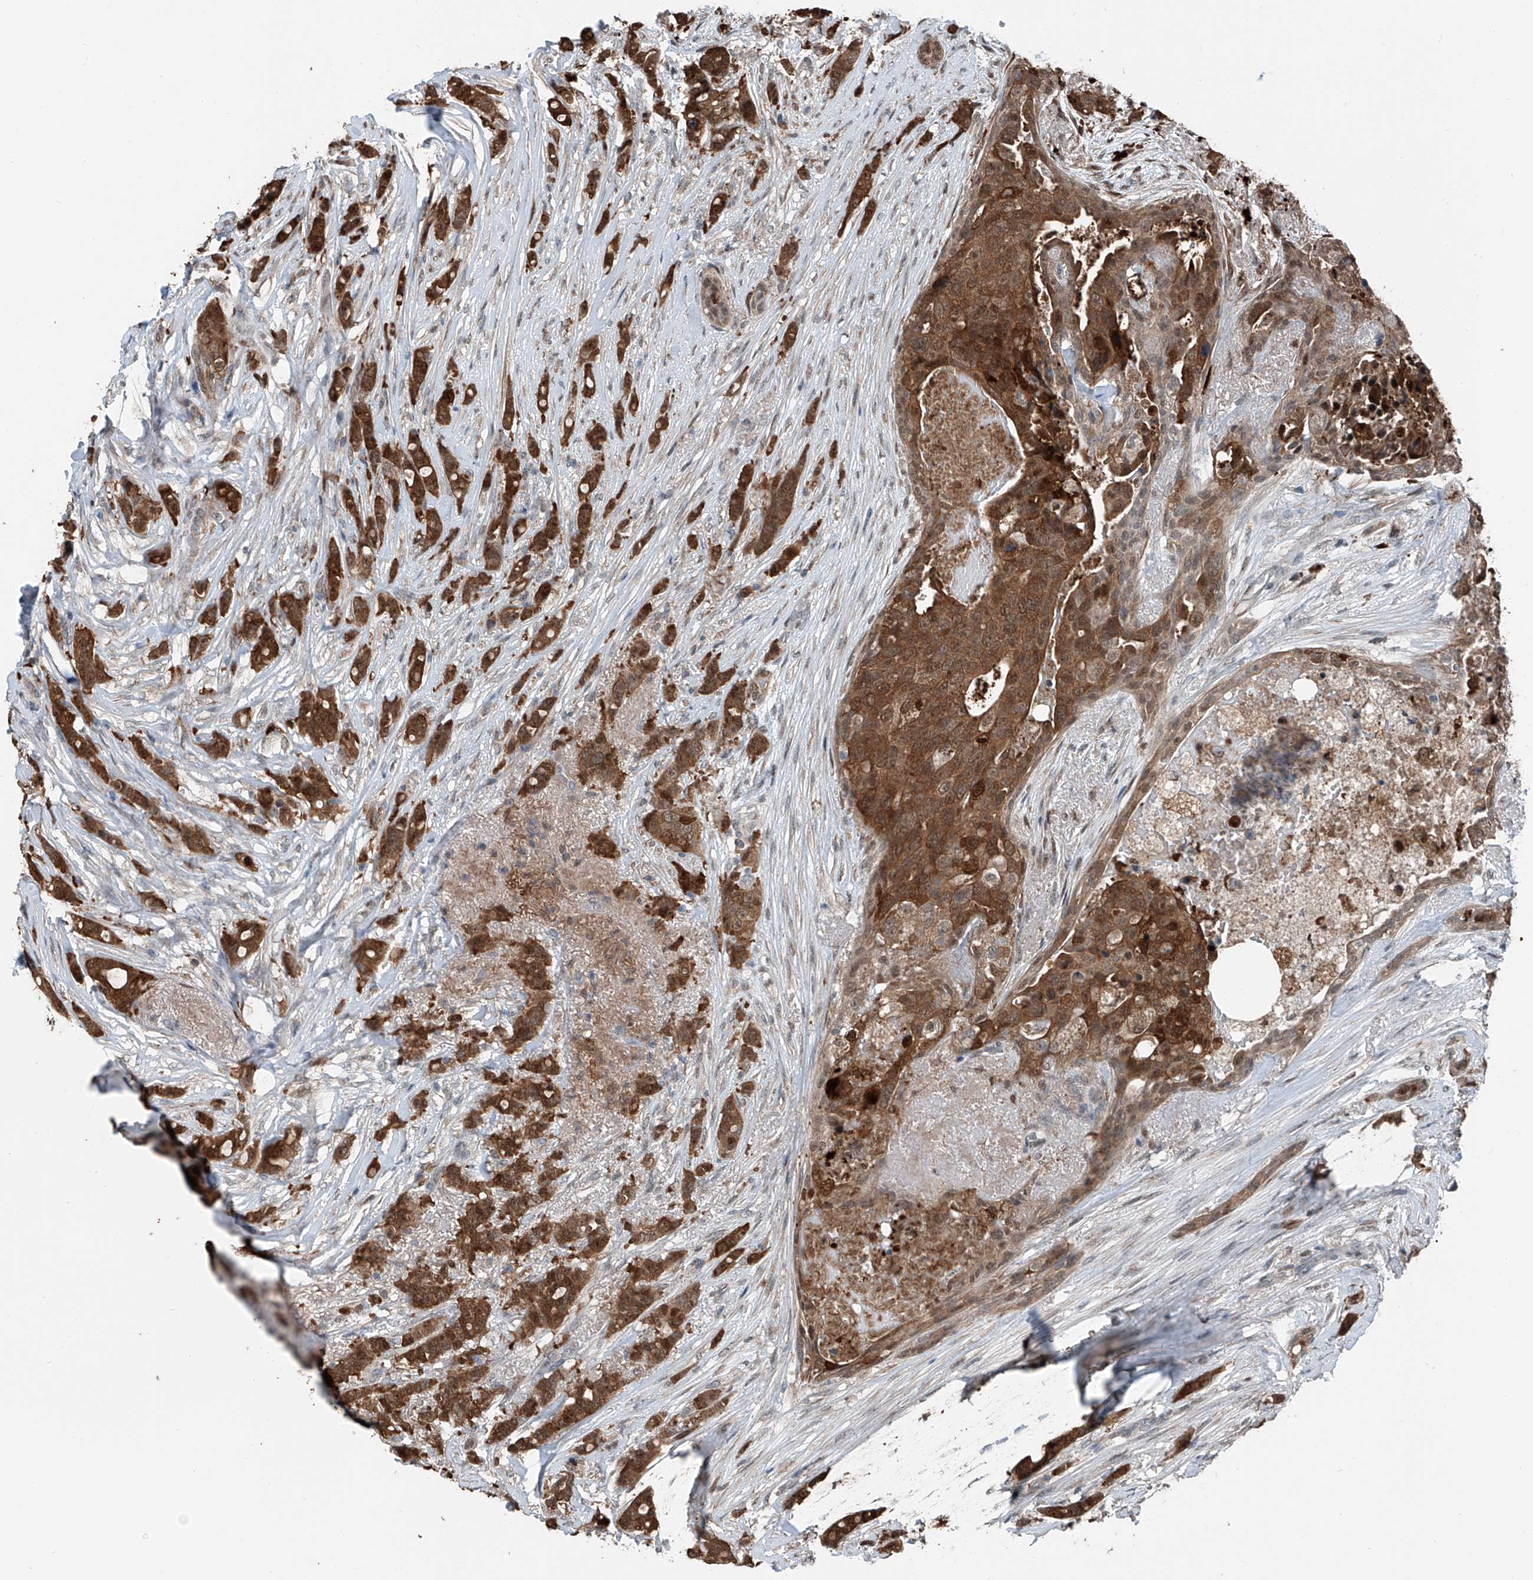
{"staining": {"intensity": "strong", "quantity": ">75%", "location": "cytoplasmic/membranous,nuclear"}, "tissue": "breast cancer", "cell_type": "Tumor cells", "image_type": "cancer", "snomed": [{"axis": "morphology", "description": "Lobular carcinoma"}, {"axis": "topography", "description": "Breast"}], "caption": "Immunohistochemical staining of human breast lobular carcinoma displays high levels of strong cytoplasmic/membranous and nuclear expression in approximately >75% of tumor cells.", "gene": "HSPA6", "patient": {"sex": "female", "age": 51}}